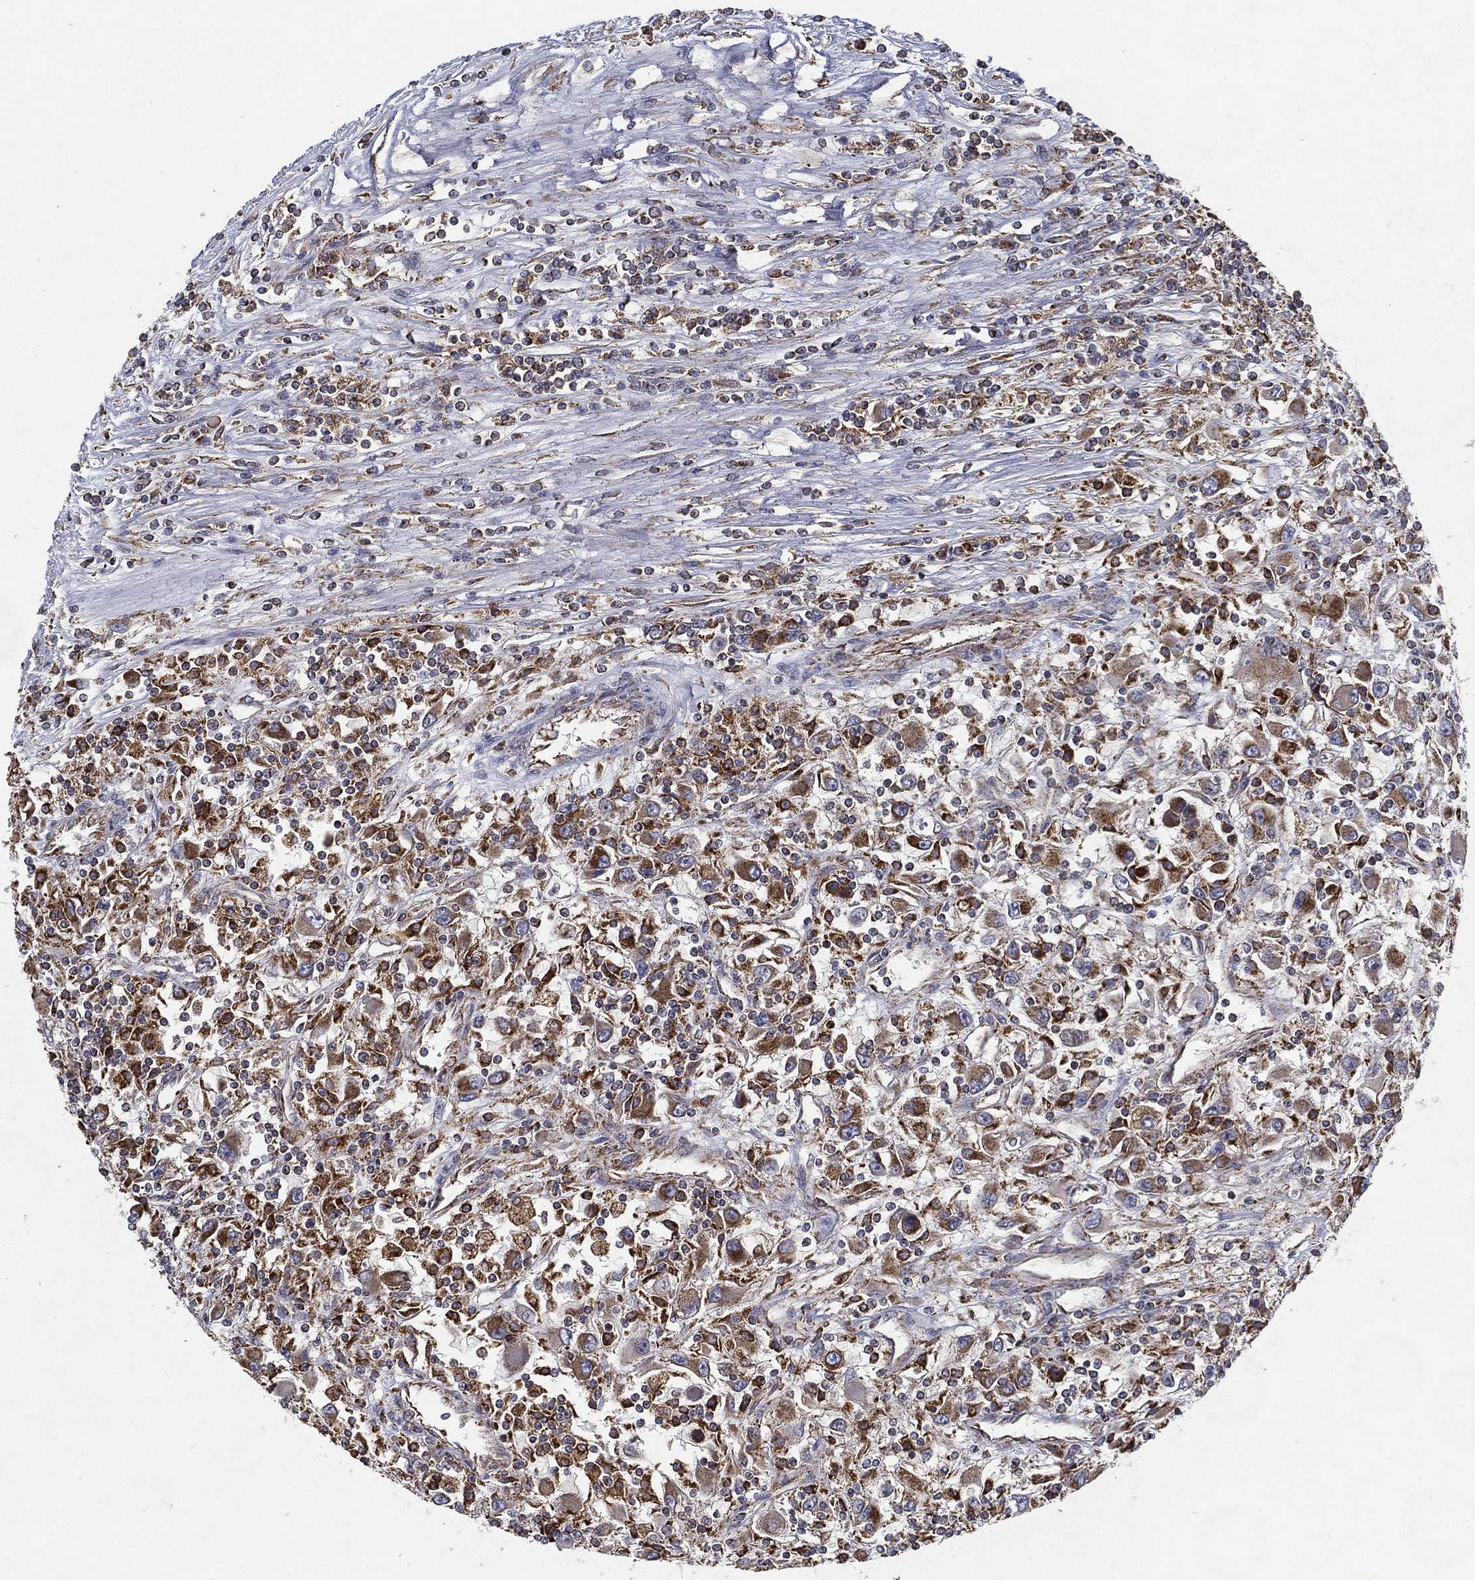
{"staining": {"intensity": "strong", "quantity": "25%-75%", "location": "cytoplasmic/membranous"}, "tissue": "renal cancer", "cell_type": "Tumor cells", "image_type": "cancer", "snomed": [{"axis": "morphology", "description": "Adenocarcinoma, NOS"}, {"axis": "topography", "description": "Kidney"}], "caption": "There is high levels of strong cytoplasmic/membranous expression in tumor cells of renal adenocarcinoma, as demonstrated by immunohistochemical staining (brown color).", "gene": "MT-CYB", "patient": {"sex": "female", "age": 67}}